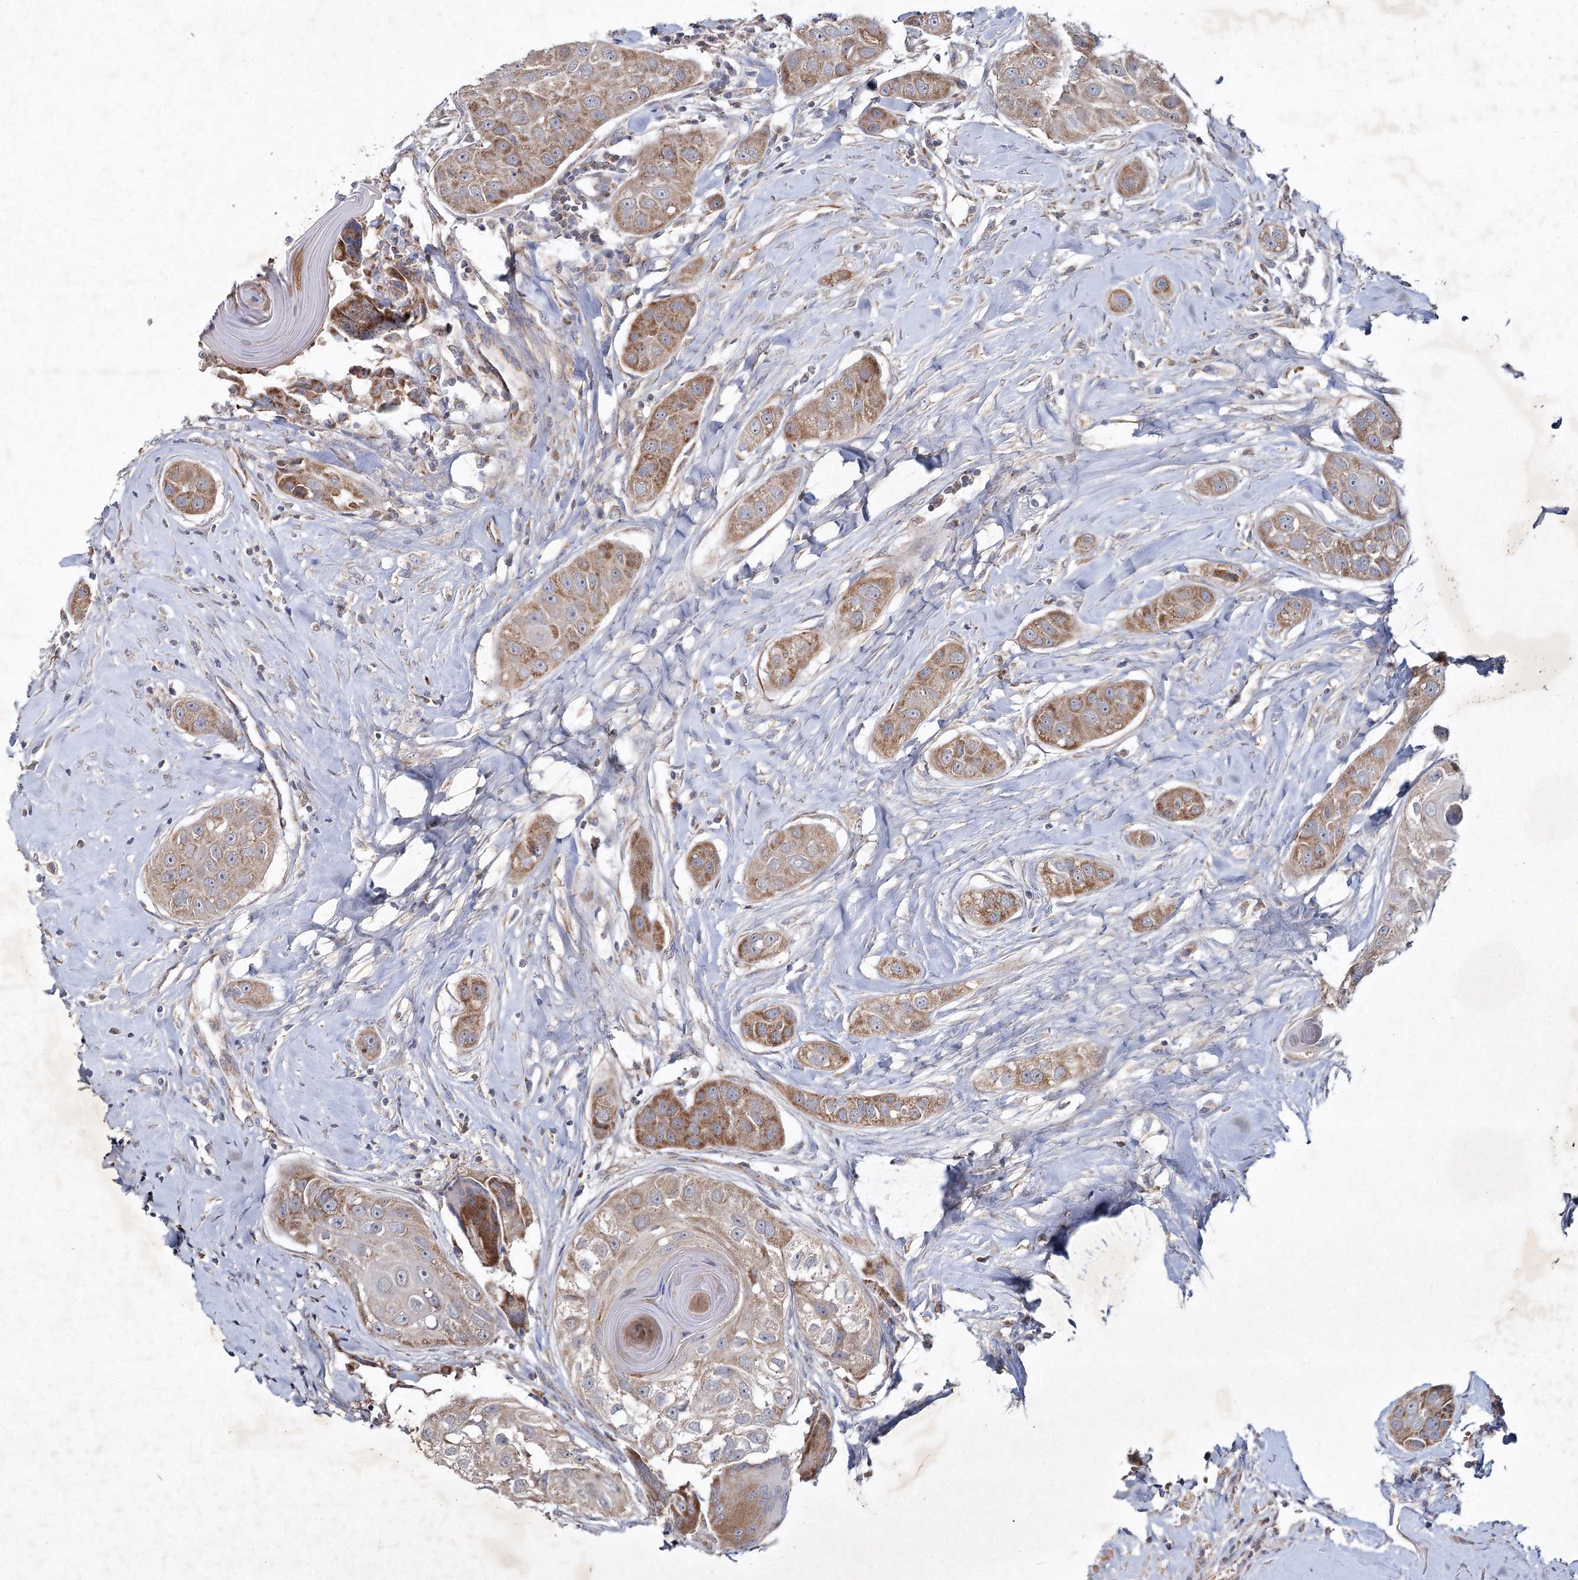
{"staining": {"intensity": "moderate", "quantity": ">75%", "location": "cytoplasmic/membranous"}, "tissue": "head and neck cancer", "cell_type": "Tumor cells", "image_type": "cancer", "snomed": [{"axis": "morphology", "description": "Normal tissue, NOS"}, {"axis": "morphology", "description": "Squamous cell carcinoma, NOS"}, {"axis": "topography", "description": "Skeletal muscle"}, {"axis": "topography", "description": "Head-Neck"}], "caption": "Tumor cells display moderate cytoplasmic/membranous staining in about >75% of cells in squamous cell carcinoma (head and neck).", "gene": "MRPL44", "patient": {"sex": "male", "age": 51}}